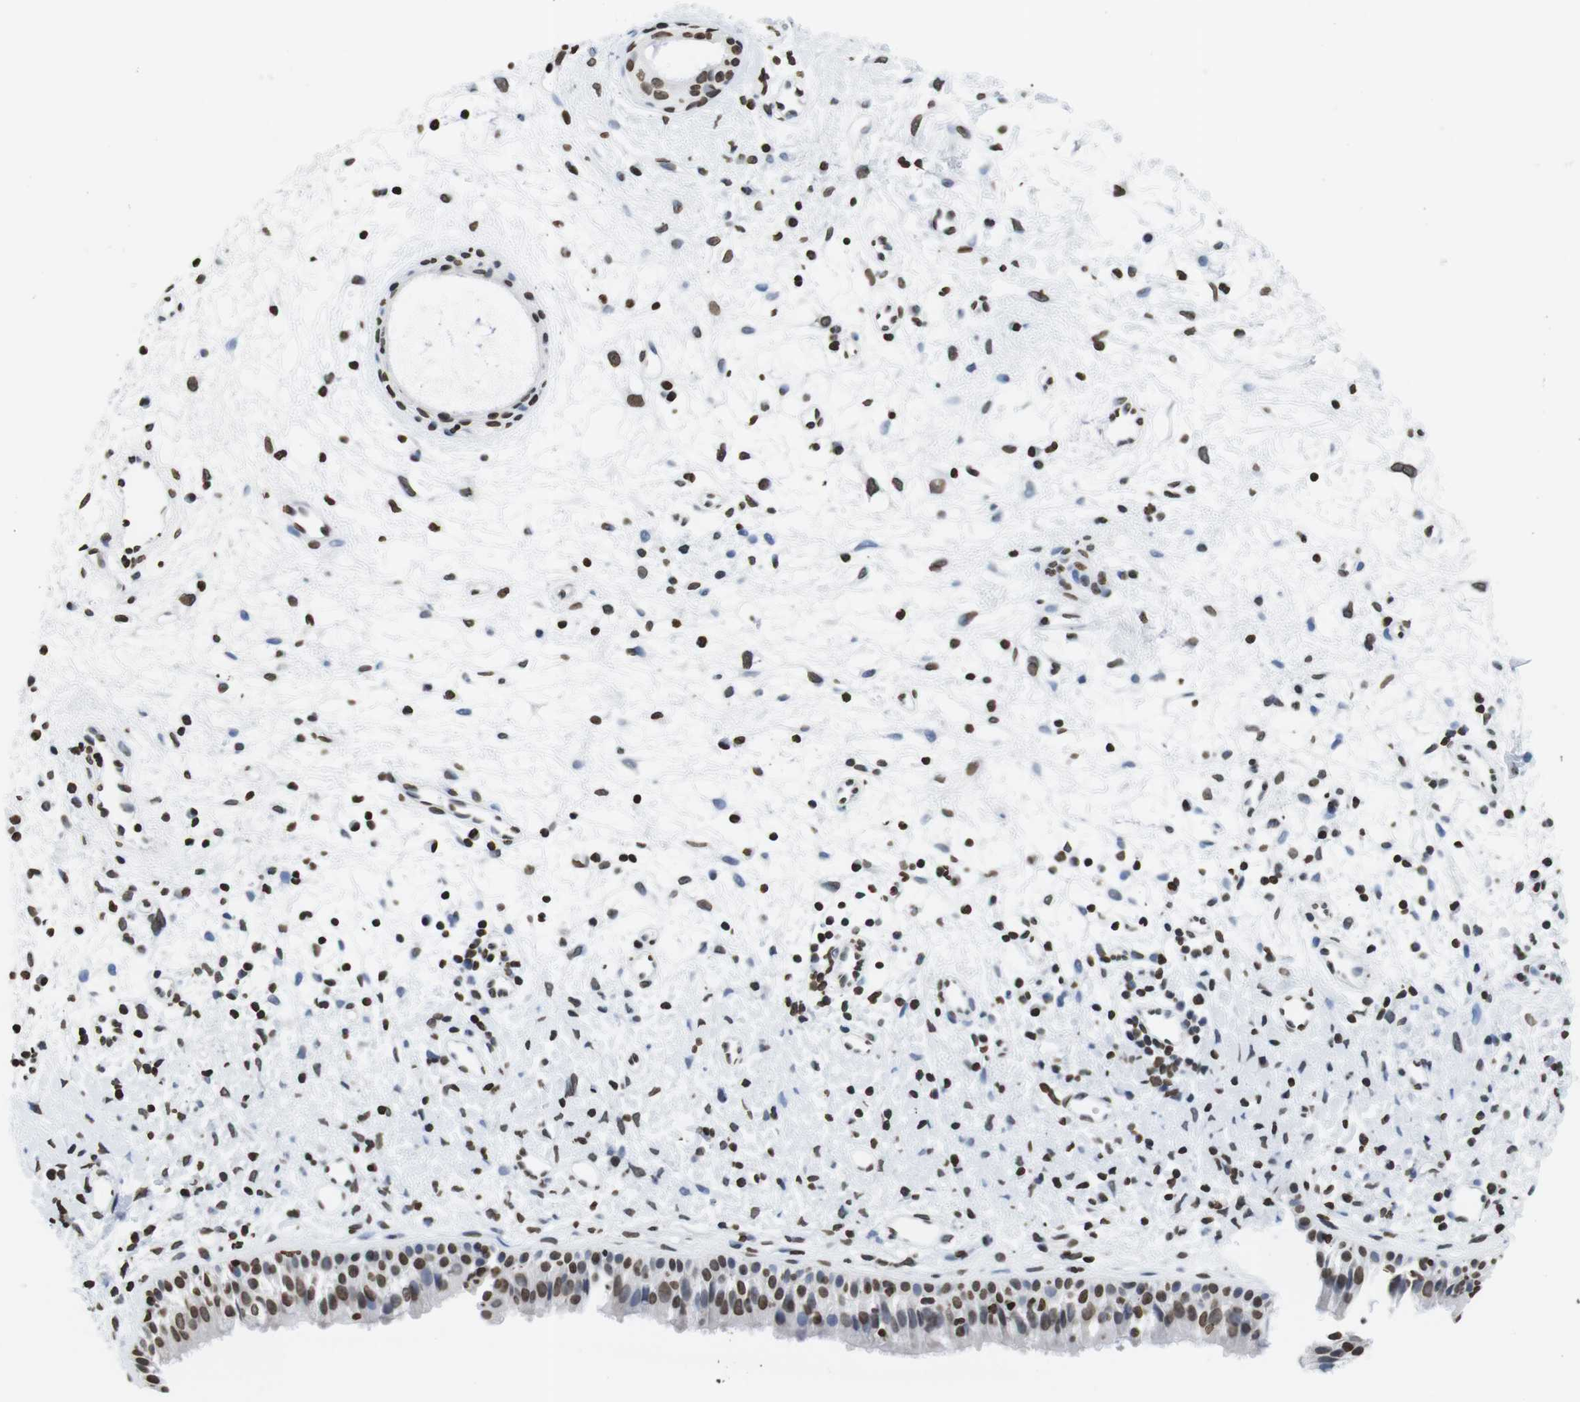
{"staining": {"intensity": "strong", "quantity": ">75%", "location": "nuclear"}, "tissue": "nasopharynx", "cell_type": "Respiratory epithelial cells", "image_type": "normal", "snomed": [{"axis": "morphology", "description": "Normal tissue, NOS"}, {"axis": "topography", "description": "Nasopharynx"}], "caption": "Respiratory epithelial cells exhibit high levels of strong nuclear staining in about >75% of cells in normal nasopharynx.", "gene": "BSX", "patient": {"sex": "male", "age": 22}}